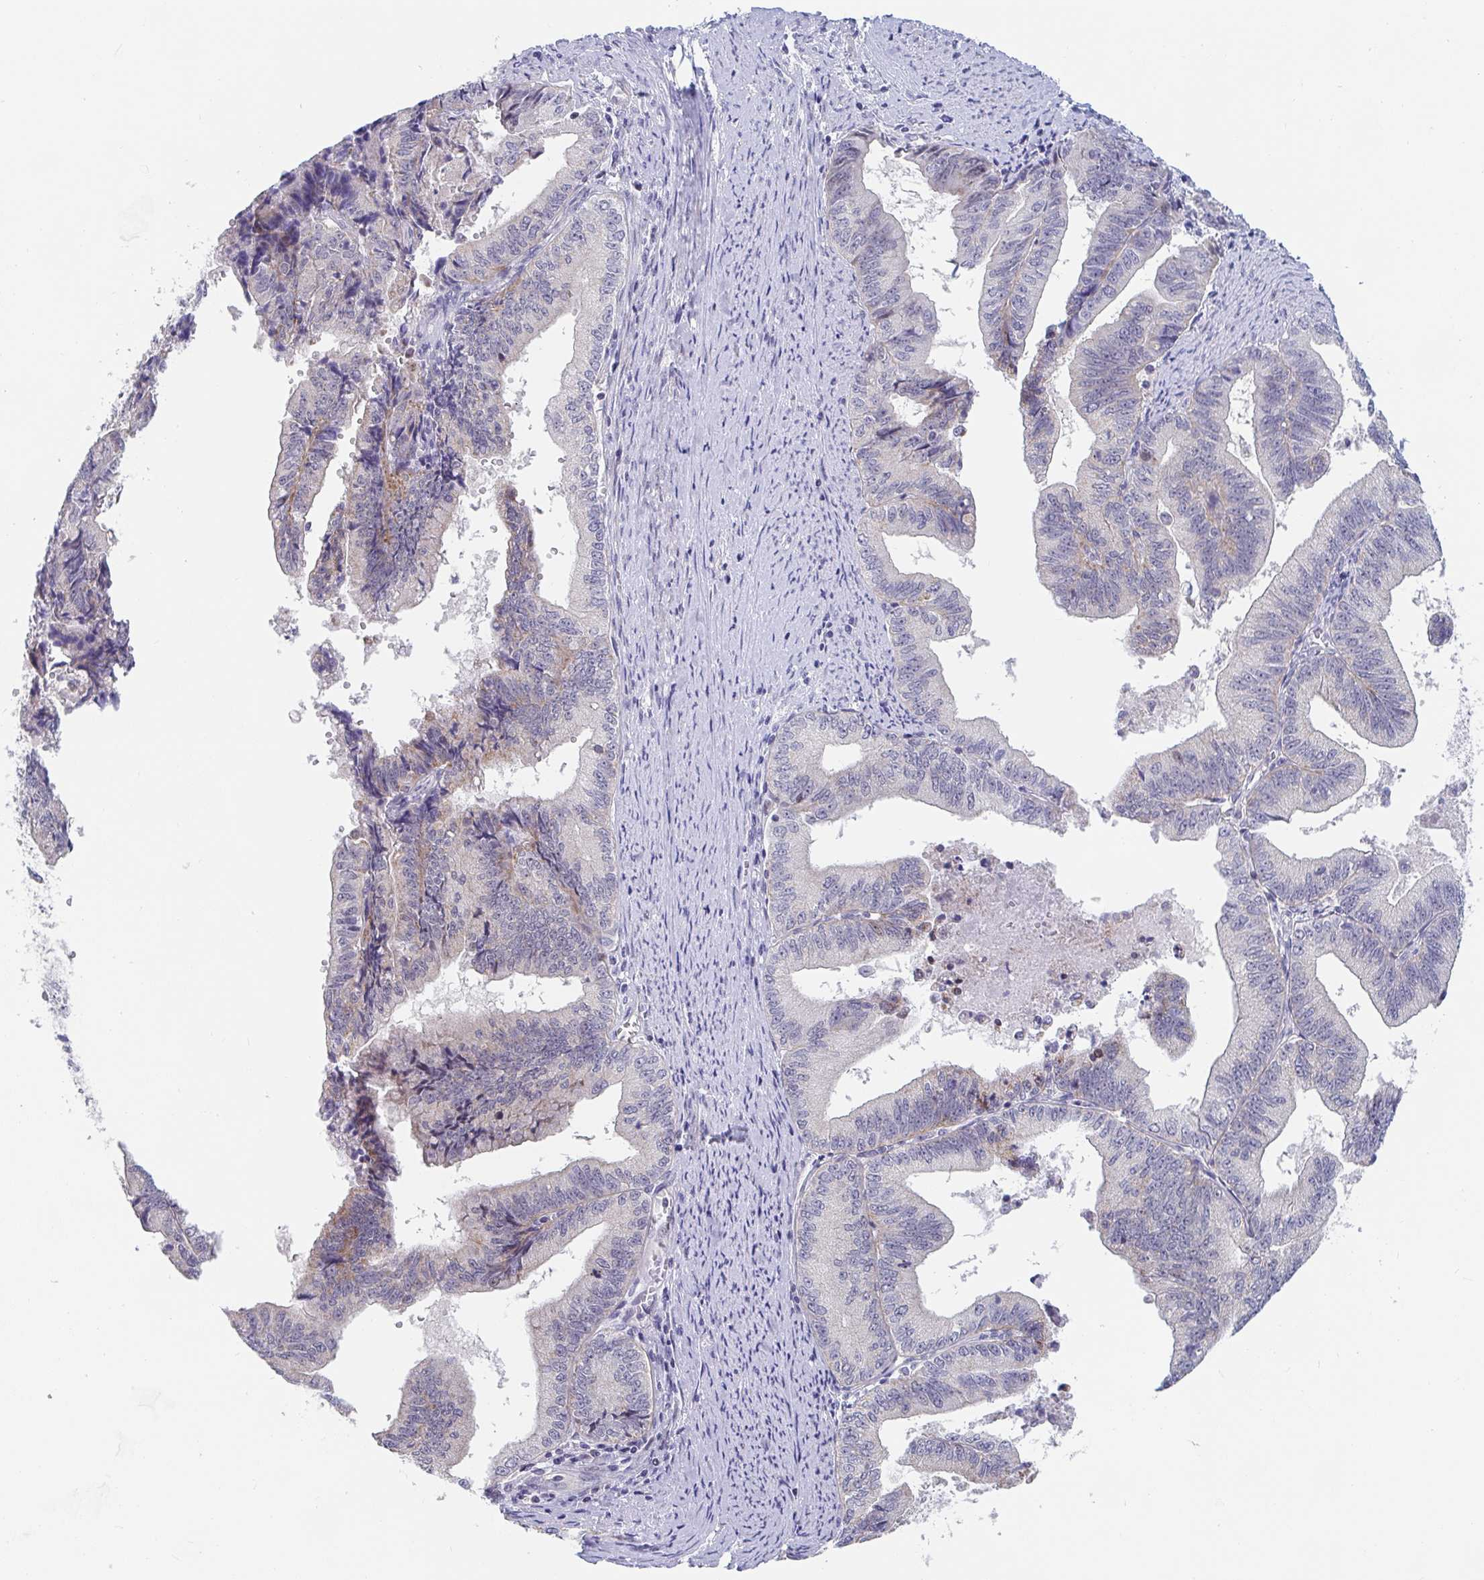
{"staining": {"intensity": "negative", "quantity": "none", "location": "none"}, "tissue": "endometrial cancer", "cell_type": "Tumor cells", "image_type": "cancer", "snomed": [{"axis": "morphology", "description": "Adenocarcinoma, NOS"}, {"axis": "topography", "description": "Endometrium"}], "caption": "Immunohistochemical staining of endometrial cancer exhibits no significant staining in tumor cells.", "gene": "FAM156B", "patient": {"sex": "female", "age": 65}}